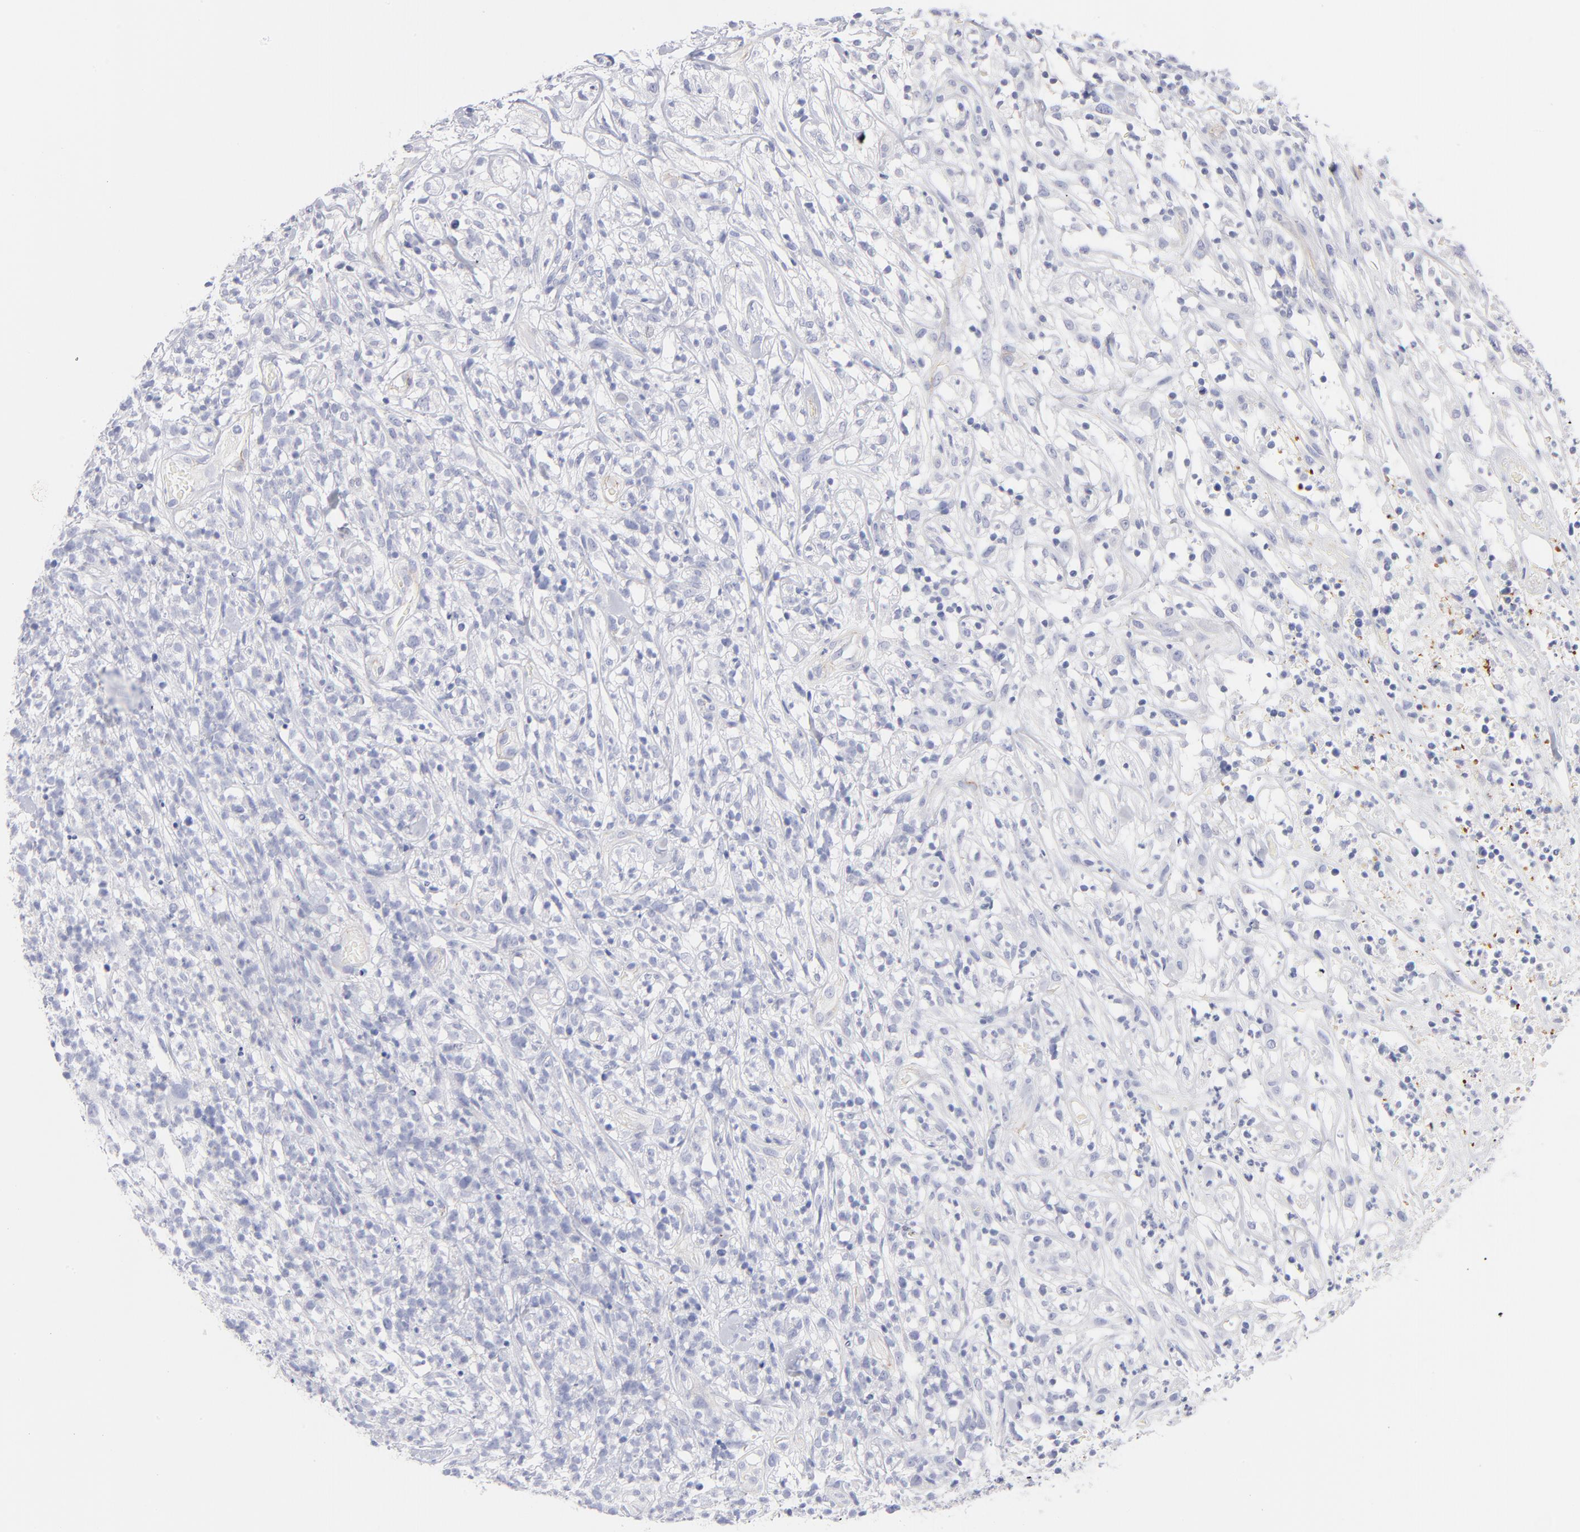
{"staining": {"intensity": "negative", "quantity": "none", "location": "none"}, "tissue": "lymphoma", "cell_type": "Tumor cells", "image_type": "cancer", "snomed": [{"axis": "morphology", "description": "Malignant lymphoma, non-Hodgkin's type, High grade"}, {"axis": "topography", "description": "Lymph node"}], "caption": "Tumor cells are negative for protein expression in human malignant lymphoma, non-Hodgkin's type (high-grade).", "gene": "ACTA2", "patient": {"sex": "female", "age": 73}}